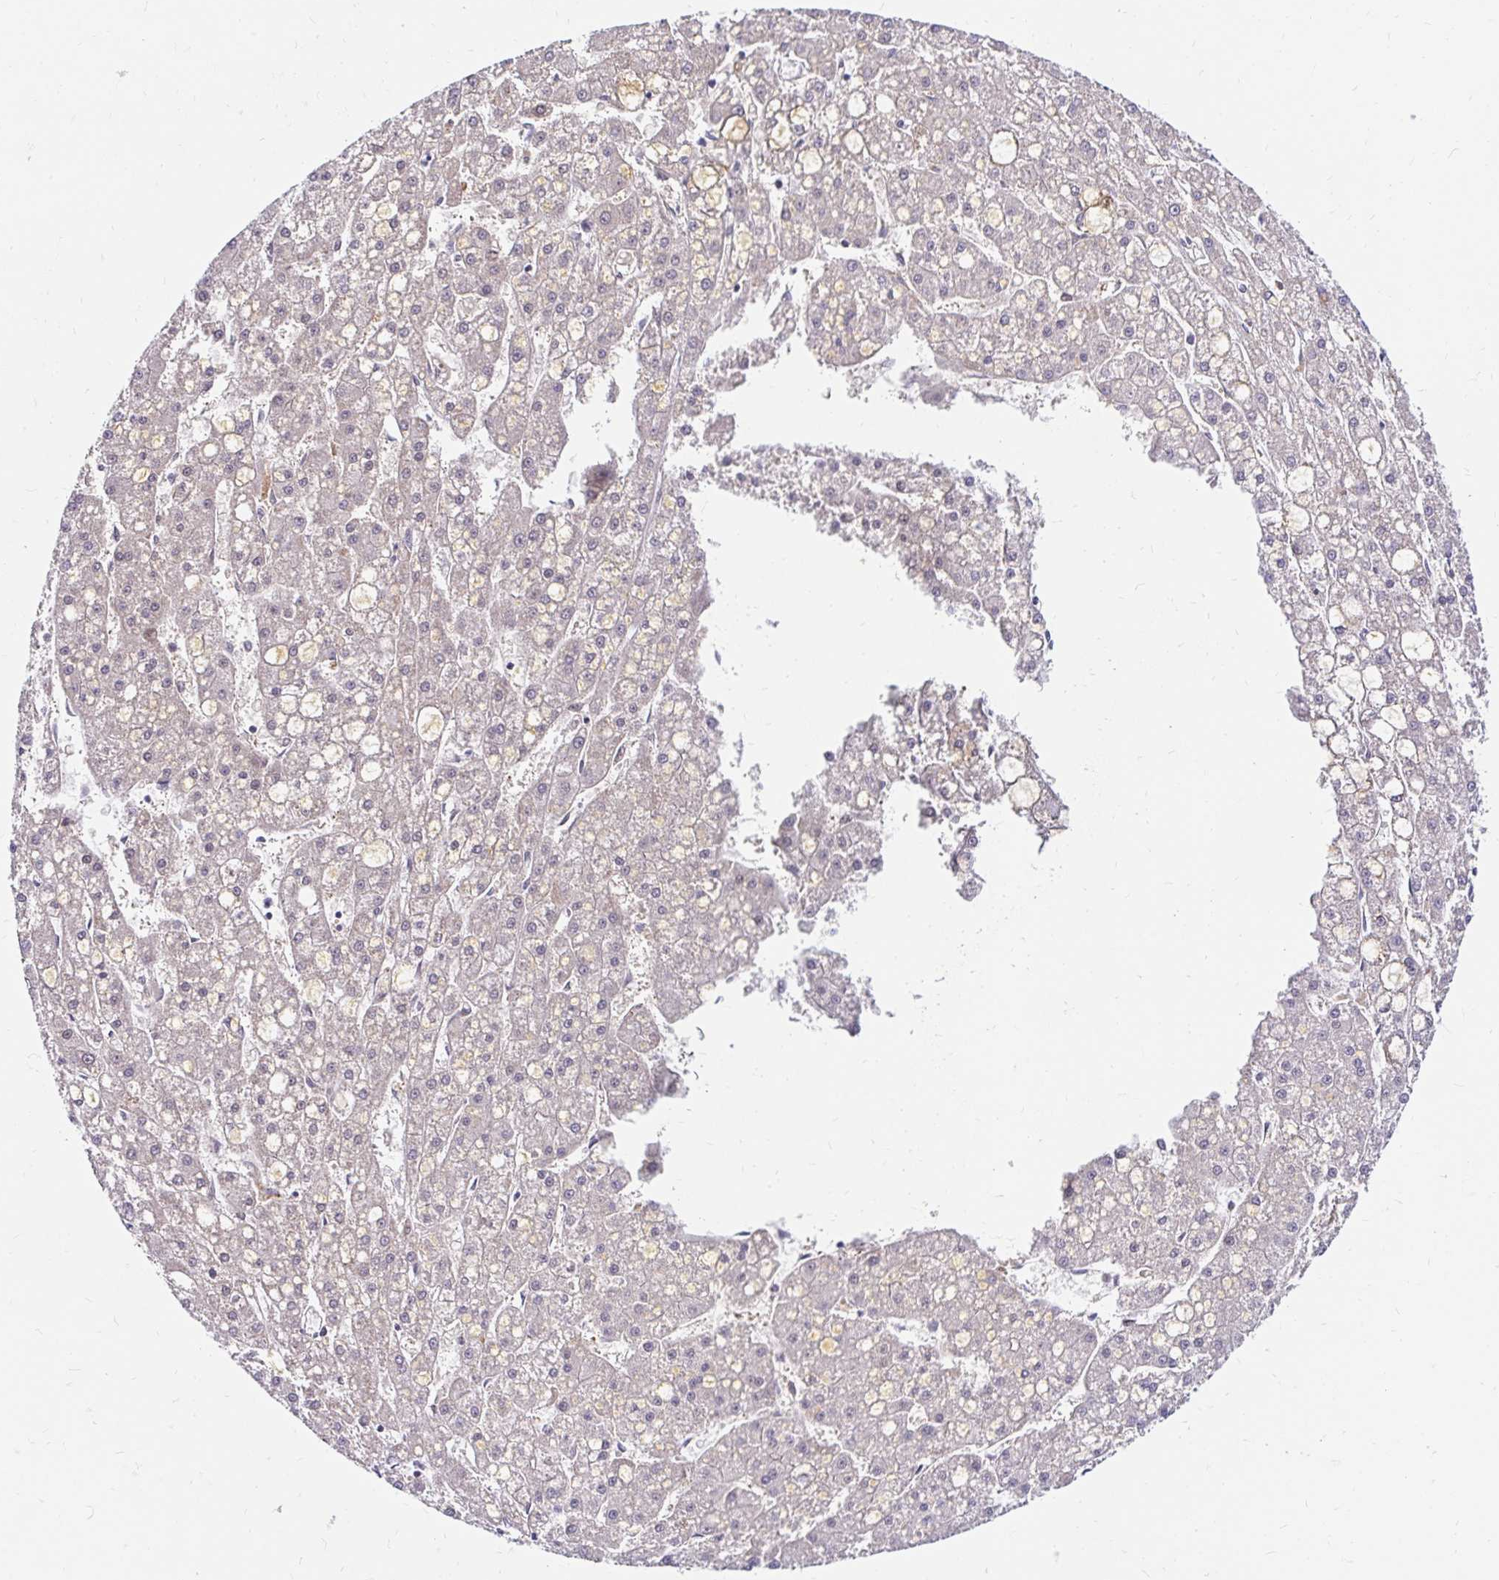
{"staining": {"intensity": "negative", "quantity": "none", "location": "none"}, "tissue": "liver cancer", "cell_type": "Tumor cells", "image_type": "cancer", "snomed": [{"axis": "morphology", "description": "Carcinoma, Hepatocellular, NOS"}, {"axis": "topography", "description": "Liver"}], "caption": "The histopathology image exhibits no significant staining in tumor cells of hepatocellular carcinoma (liver).", "gene": "GUCY1A1", "patient": {"sex": "male", "age": 67}}